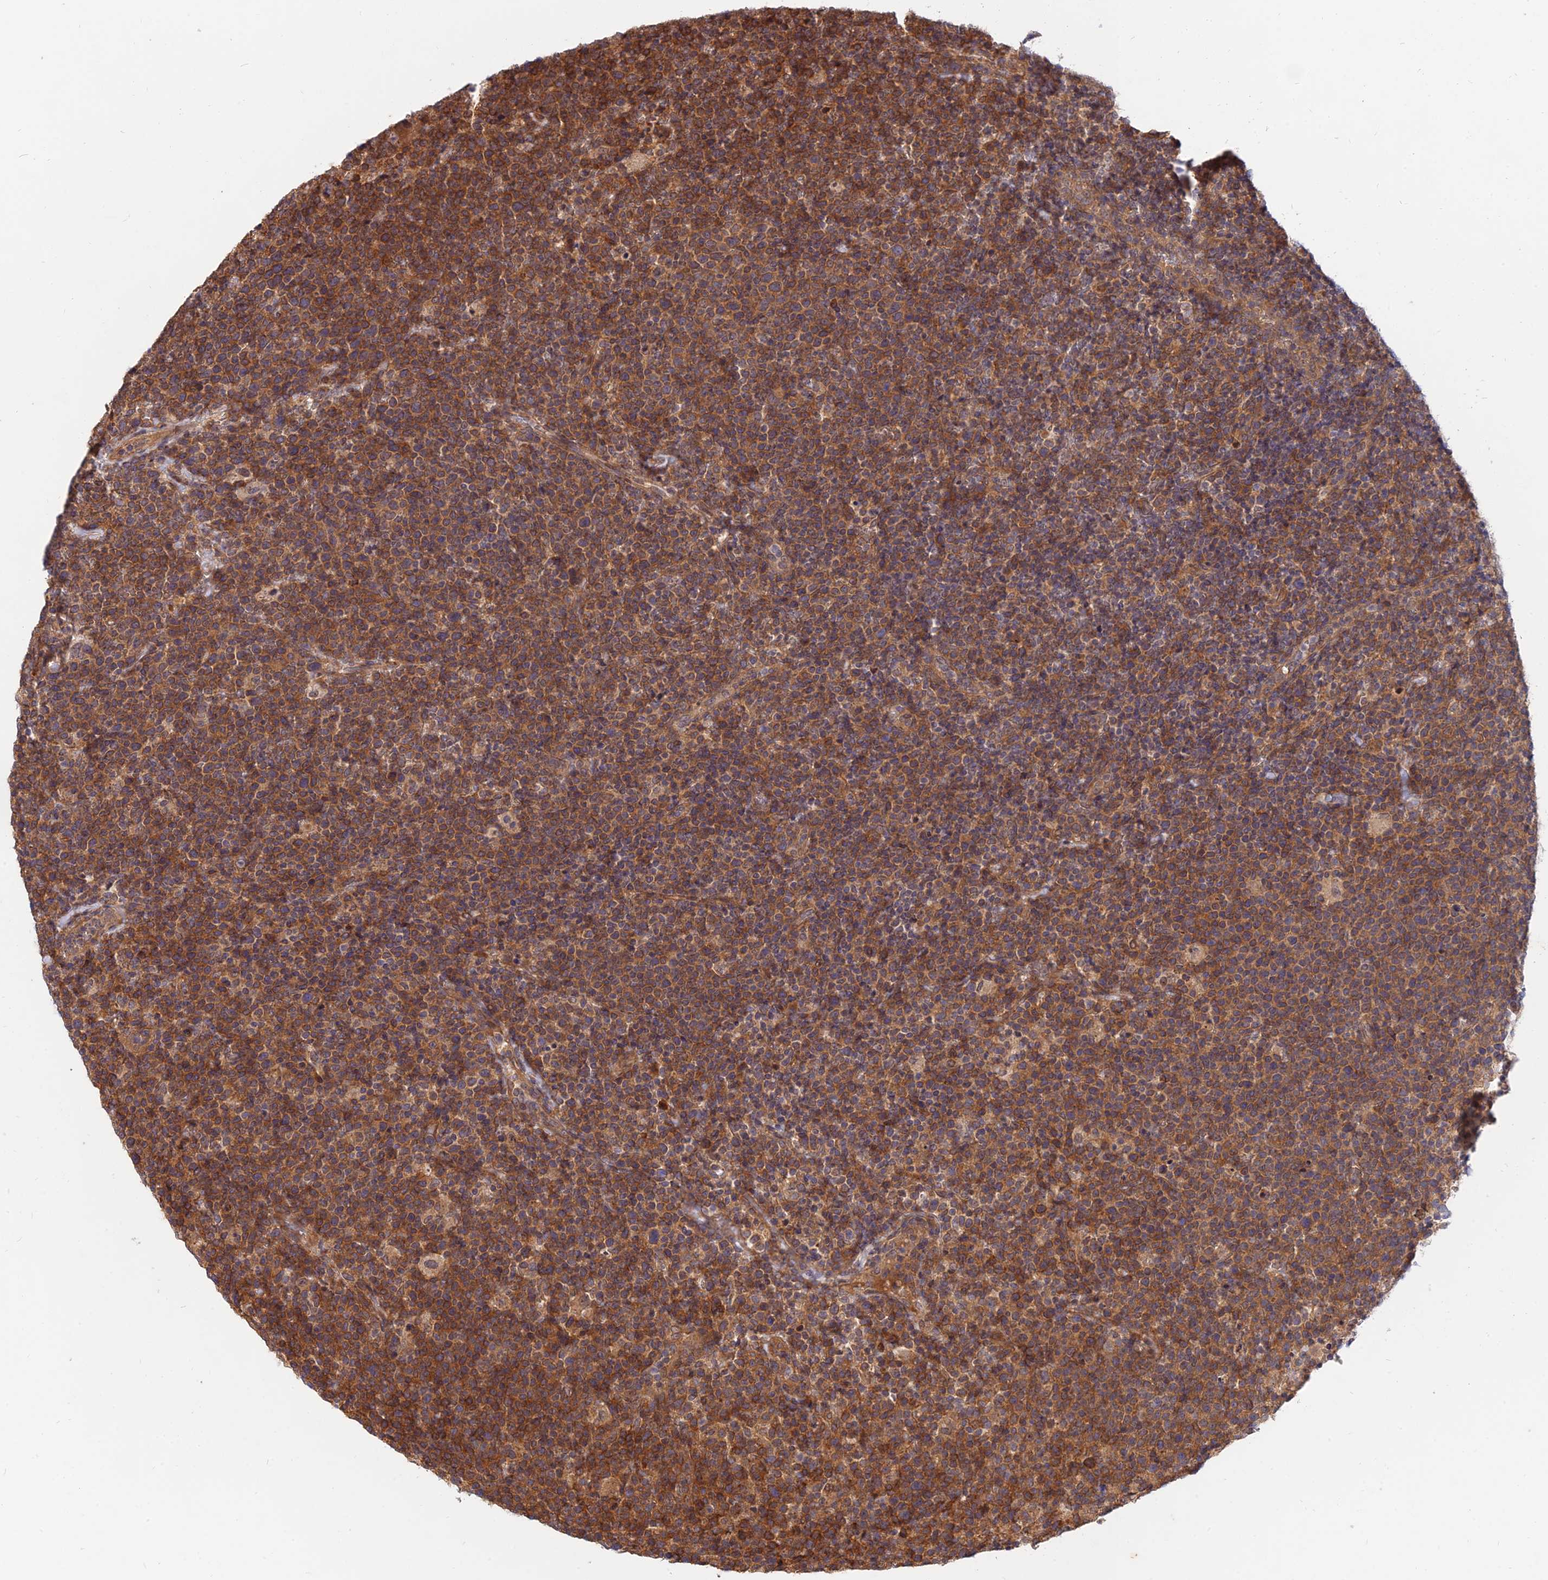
{"staining": {"intensity": "moderate", "quantity": ">75%", "location": "cytoplasmic/membranous"}, "tissue": "lymphoma", "cell_type": "Tumor cells", "image_type": "cancer", "snomed": [{"axis": "morphology", "description": "Malignant lymphoma, non-Hodgkin's type, High grade"}, {"axis": "topography", "description": "Lymph node"}], "caption": "A photomicrograph of human malignant lymphoma, non-Hodgkin's type (high-grade) stained for a protein demonstrates moderate cytoplasmic/membranous brown staining in tumor cells.", "gene": "WDR41", "patient": {"sex": "male", "age": 61}}